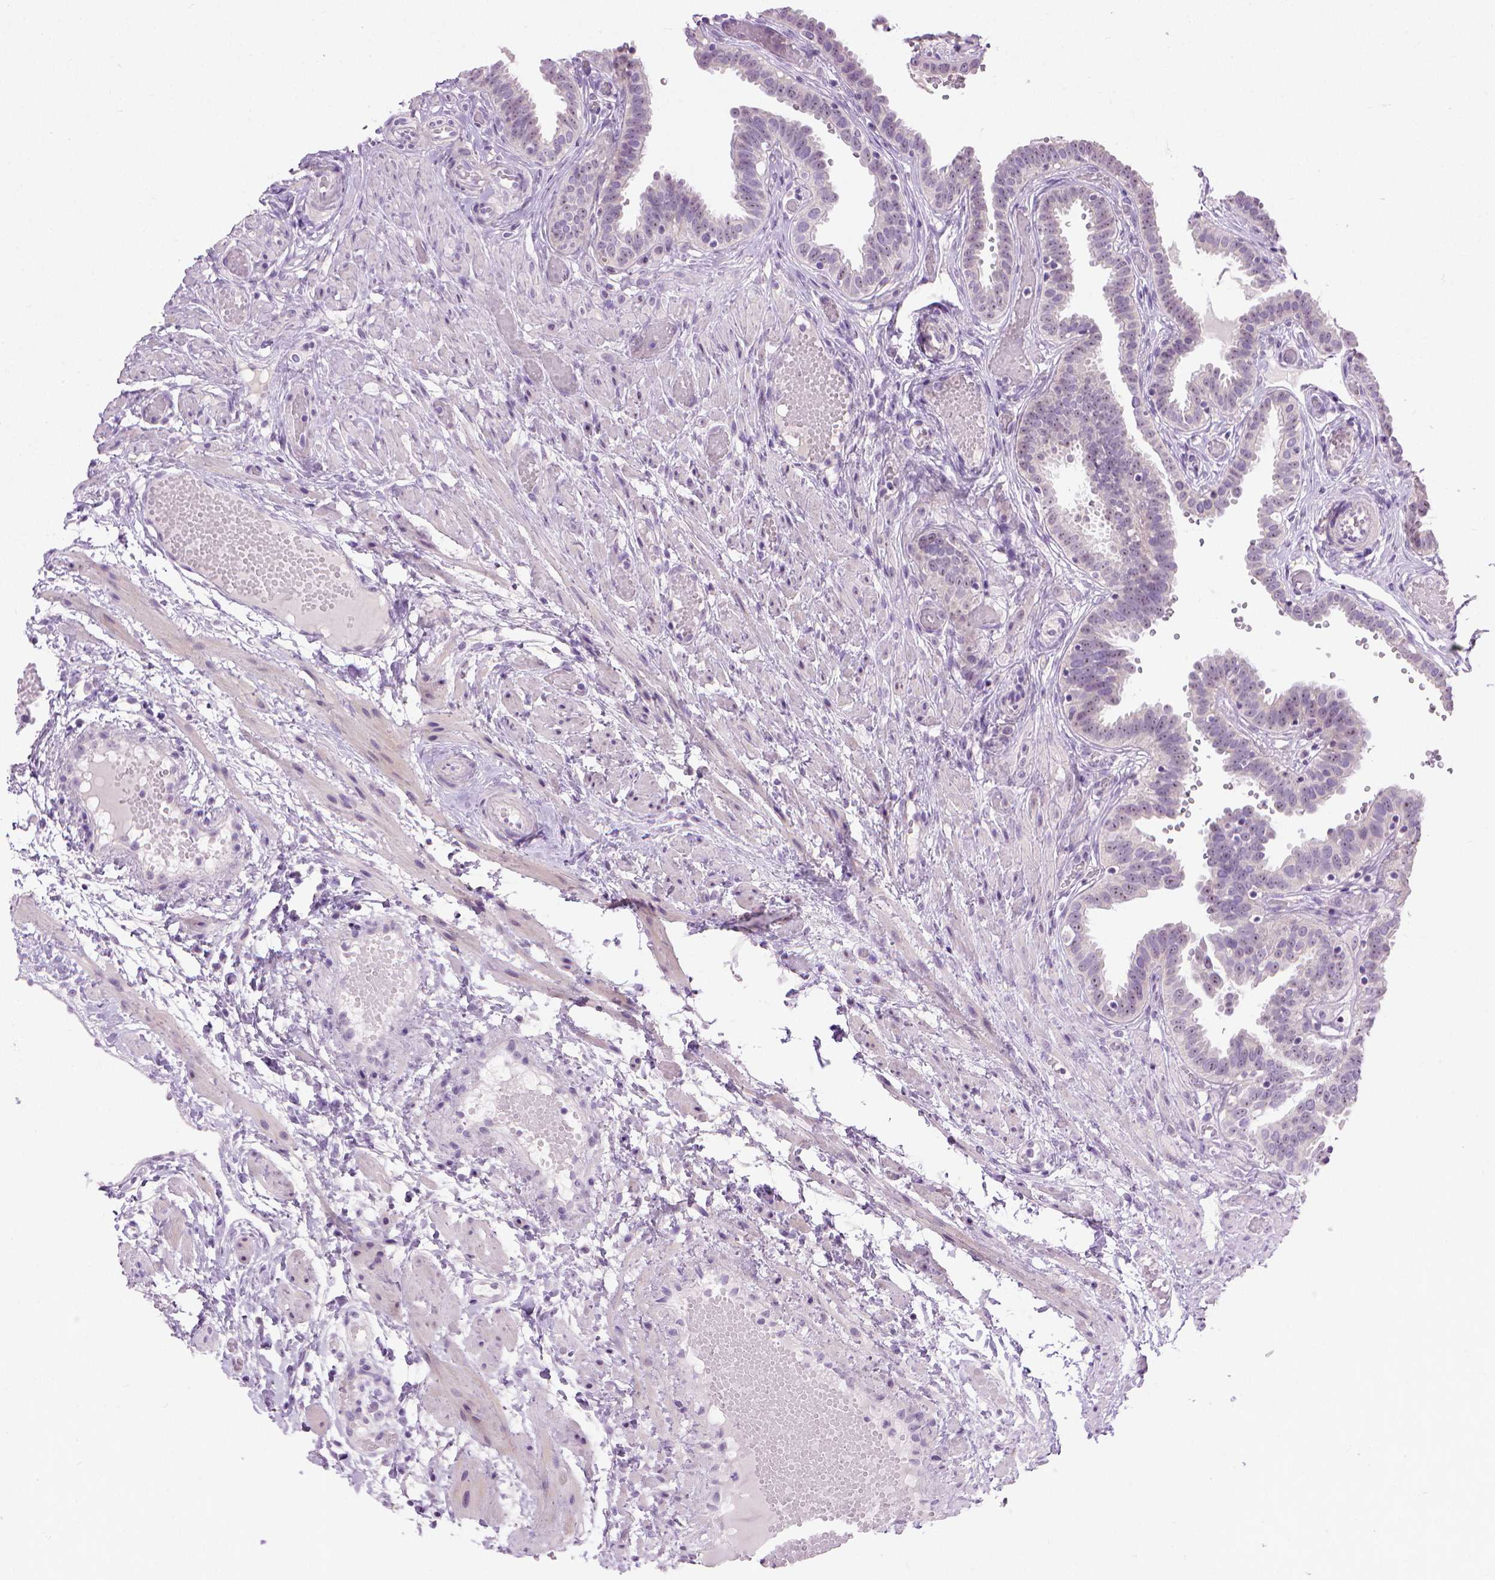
{"staining": {"intensity": "negative", "quantity": "none", "location": "none"}, "tissue": "fallopian tube", "cell_type": "Glandular cells", "image_type": "normal", "snomed": [{"axis": "morphology", "description": "Normal tissue, NOS"}, {"axis": "topography", "description": "Fallopian tube"}], "caption": "Immunohistochemistry (IHC) of unremarkable fallopian tube reveals no staining in glandular cells.", "gene": "UTP4", "patient": {"sex": "female", "age": 37}}